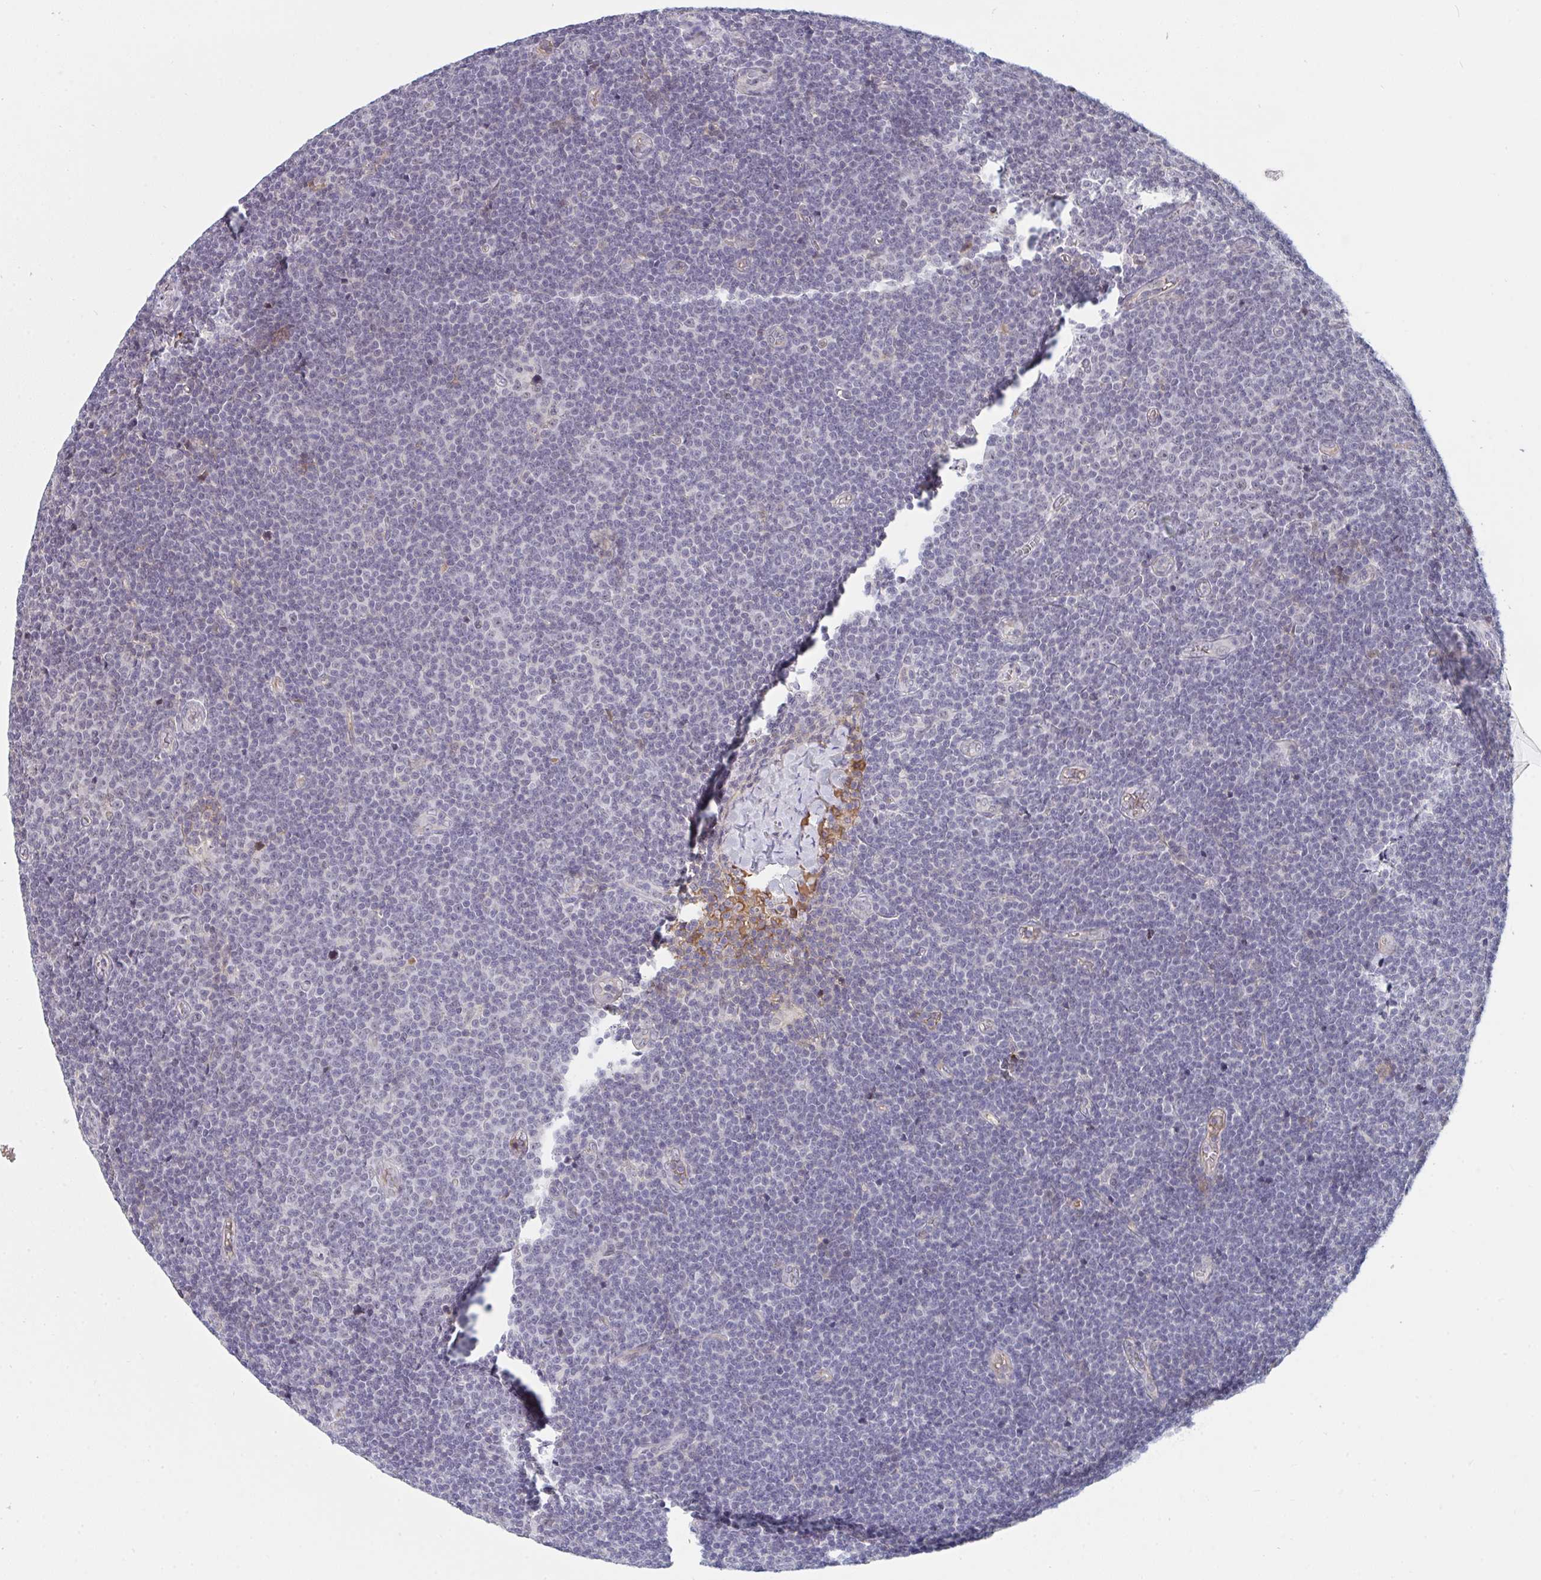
{"staining": {"intensity": "negative", "quantity": "none", "location": "none"}, "tissue": "lymphoma", "cell_type": "Tumor cells", "image_type": "cancer", "snomed": [{"axis": "morphology", "description": "Malignant lymphoma, non-Hodgkin's type, Low grade"}, {"axis": "topography", "description": "Lymph node"}], "caption": "This is a histopathology image of IHC staining of lymphoma, which shows no staining in tumor cells.", "gene": "DSCAML1", "patient": {"sex": "male", "age": 48}}